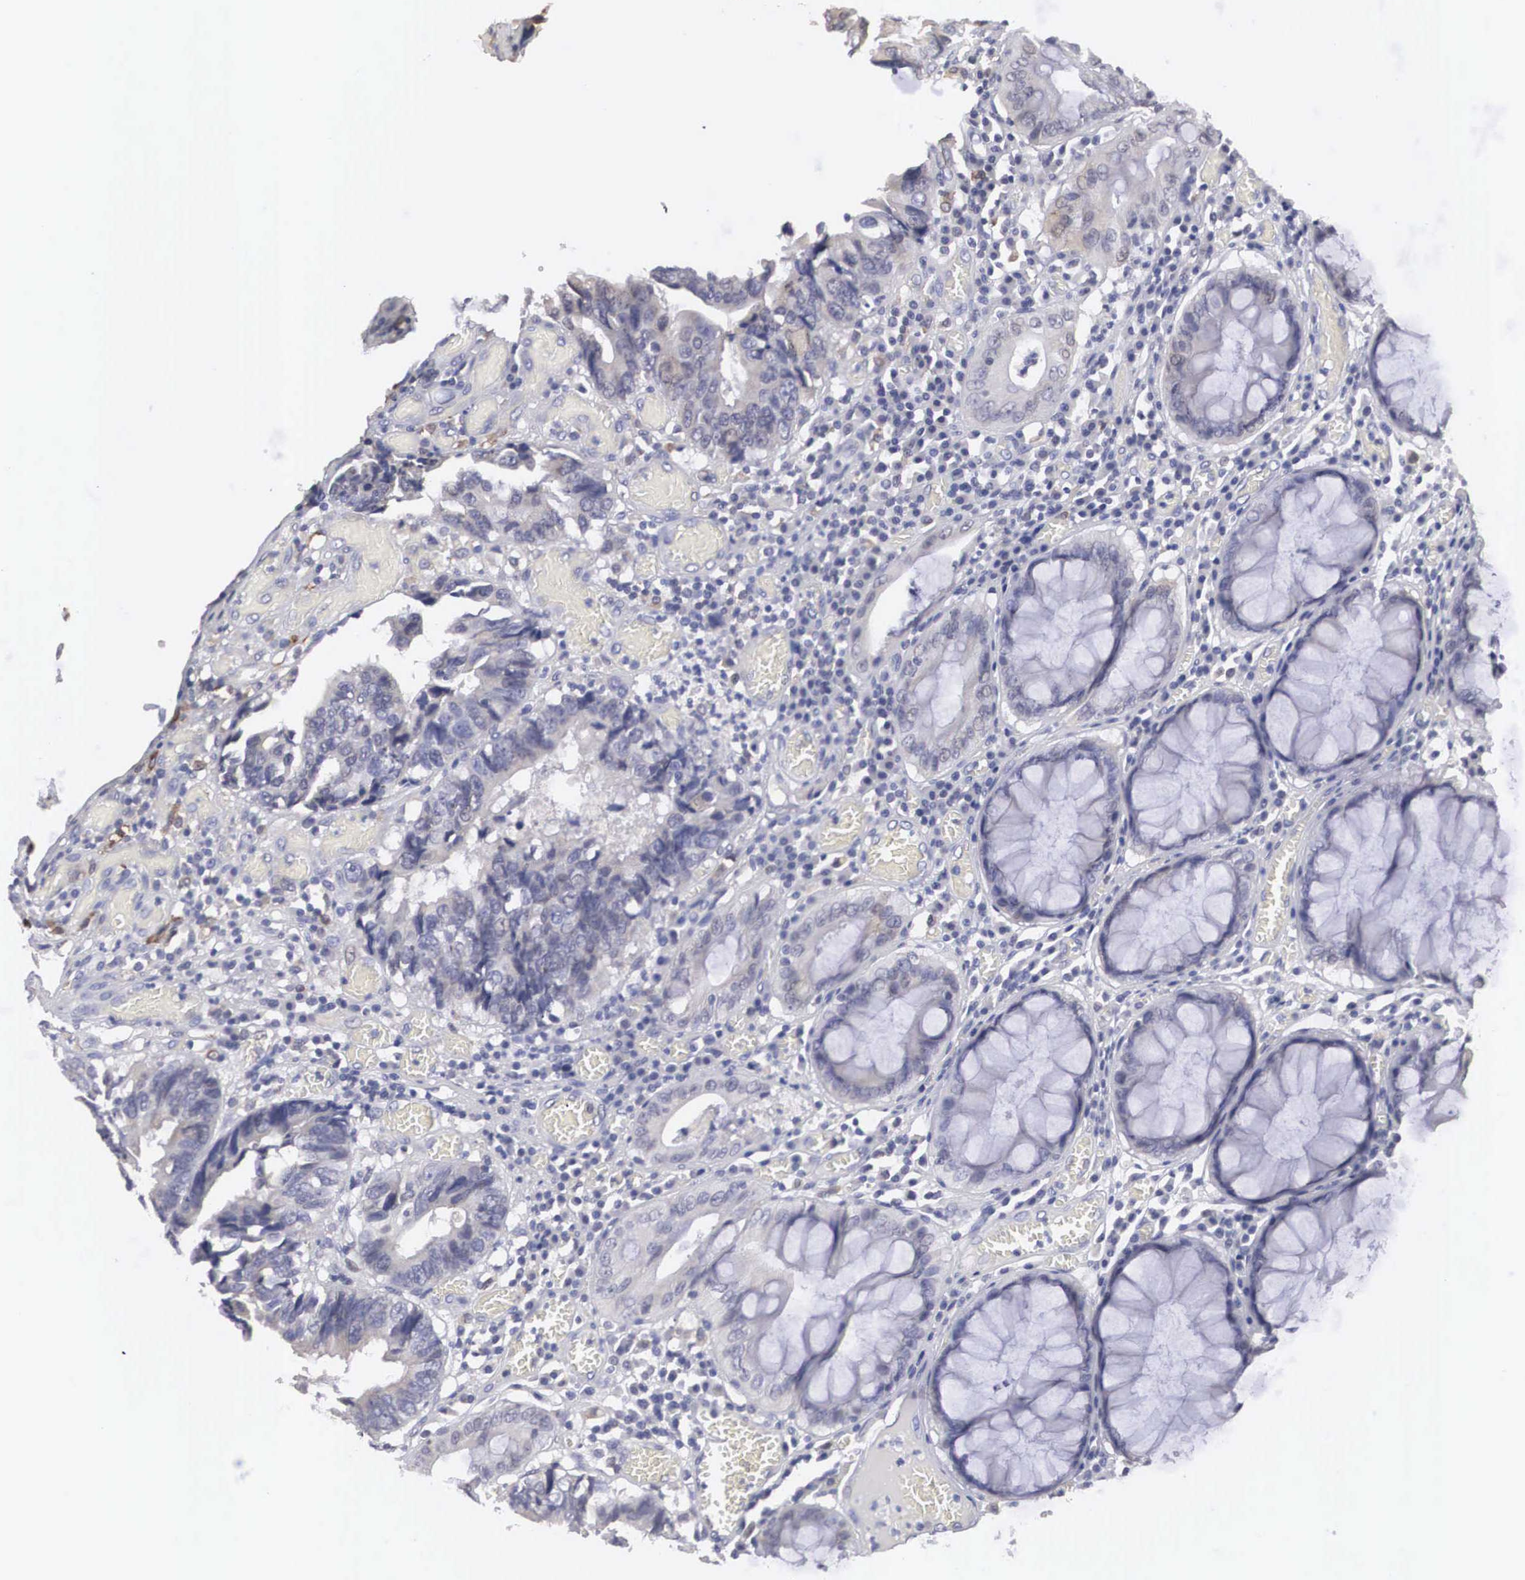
{"staining": {"intensity": "negative", "quantity": "none", "location": "none"}, "tissue": "colorectal cancer", "cell_type": "Tumor cells", "image_type": "cancer", "snomed": [{"axis": "morphology", "description": "Adenocarcinoma, NOS"}, {"axis": "topography", "description": "Rectum"}], "caption": "Tumor cells are negative for brown protein staining in colorectal cancer. (DAB (3,3'-diaminobenzidine) IHC visualized using brightfield microscopy, high magnification).", "gene": "HMOX1", "patient": {"sex": "female", "age": 98}}